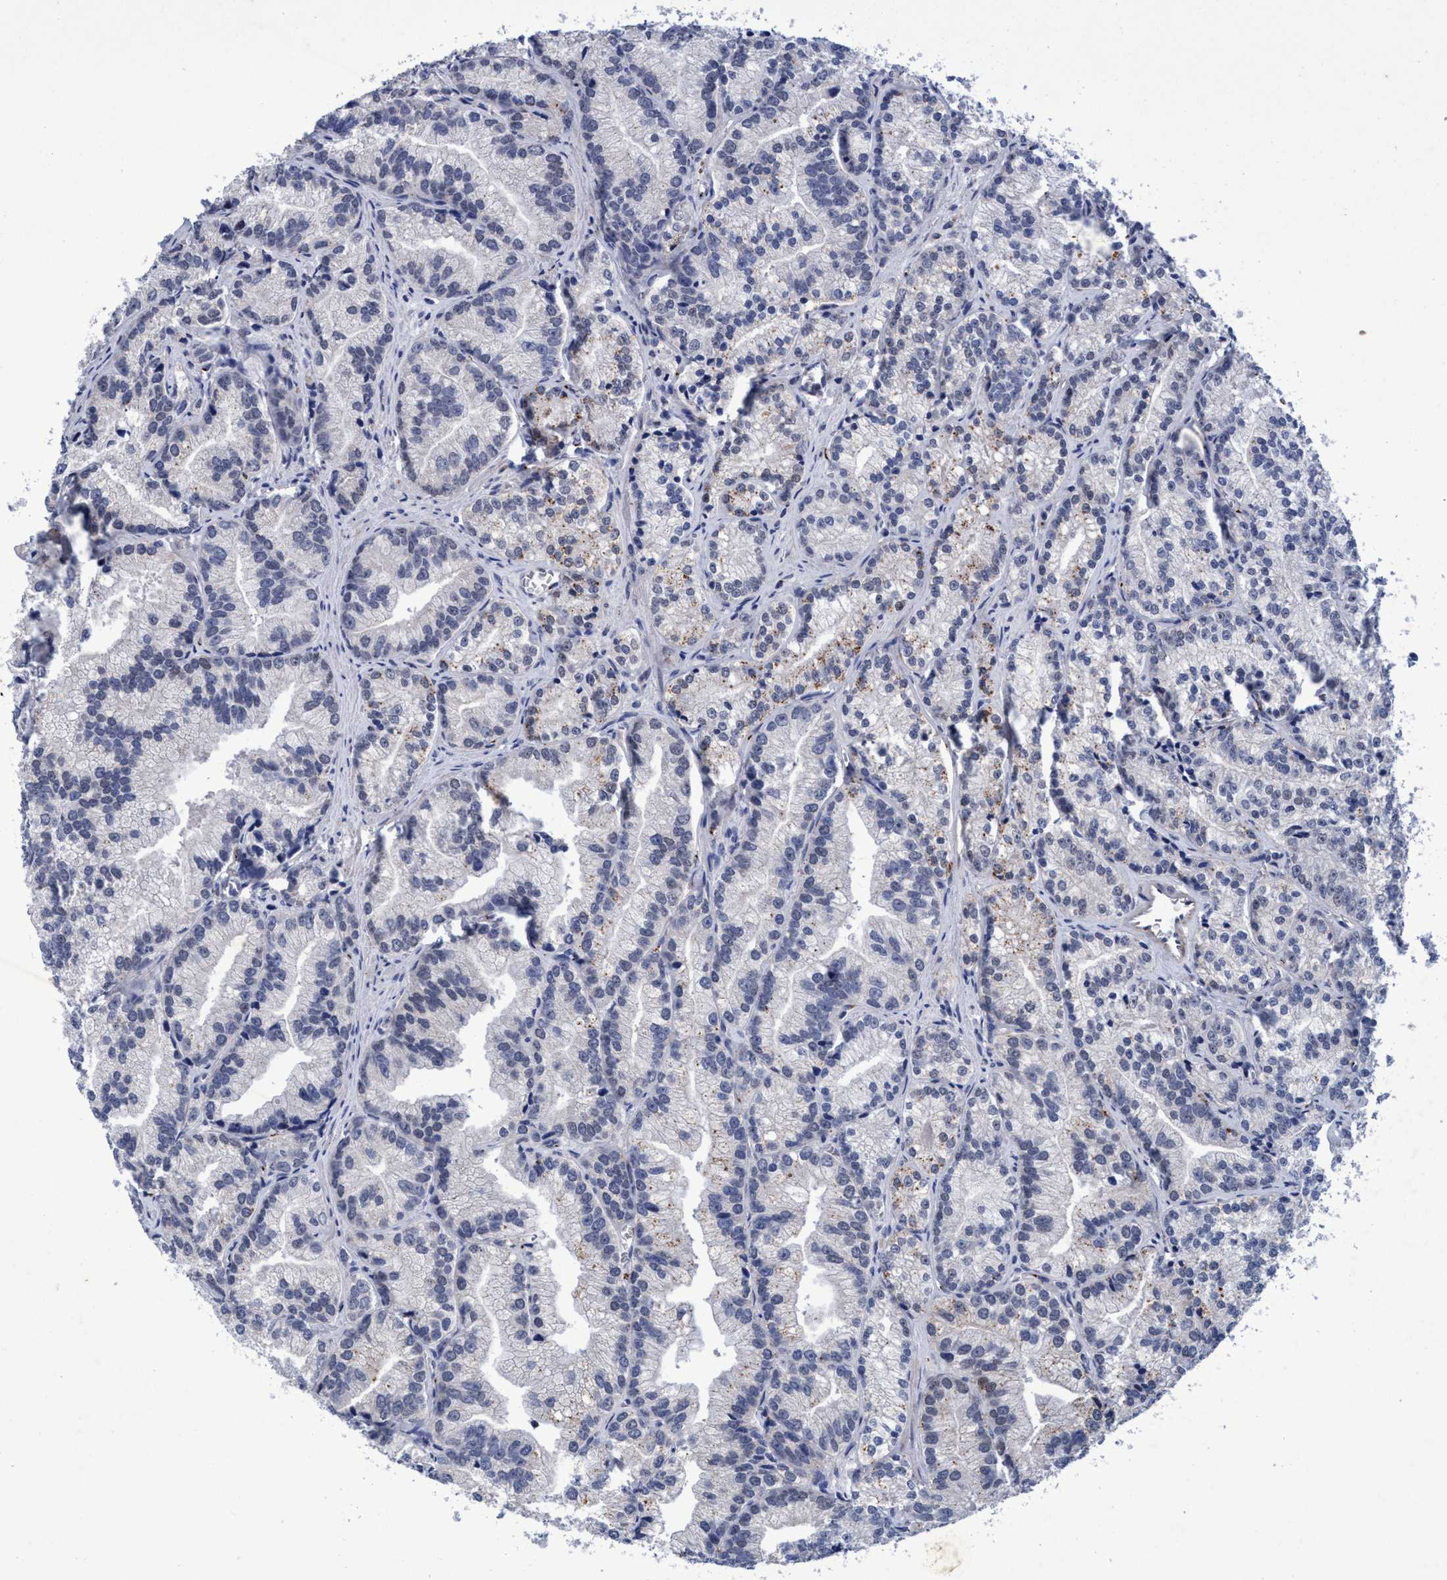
{"staining": {"intensity": "moderate", "quantity": "<25%", "location": "cytoplasmic/membranous"}, "tissue": "prostate cancer", "cell_type": "Tumor cells", "image_type": "cancer", "snomed": [{"axis": "morphology", "description": "Adenocarcinoma, Low grade"}, {"axis": "topography", "description": "Prostate"}], "caption": "Immunohistochemistry staining of low-grade adenocarcinoma (prostate), which displays low levels of moderate cytoplasmic/membranous expression in approximately <25% of tumor cells indicating moderate cytoplasmic/membranous protein staining. The staining was performed using DAB (3,3'-diaminobenzidine) (brown) for protein detection and nuclei were counterstained in hematoxylin (blue).", "gene": "GRB14", "patient": {"sex": "male", "age": 89}}